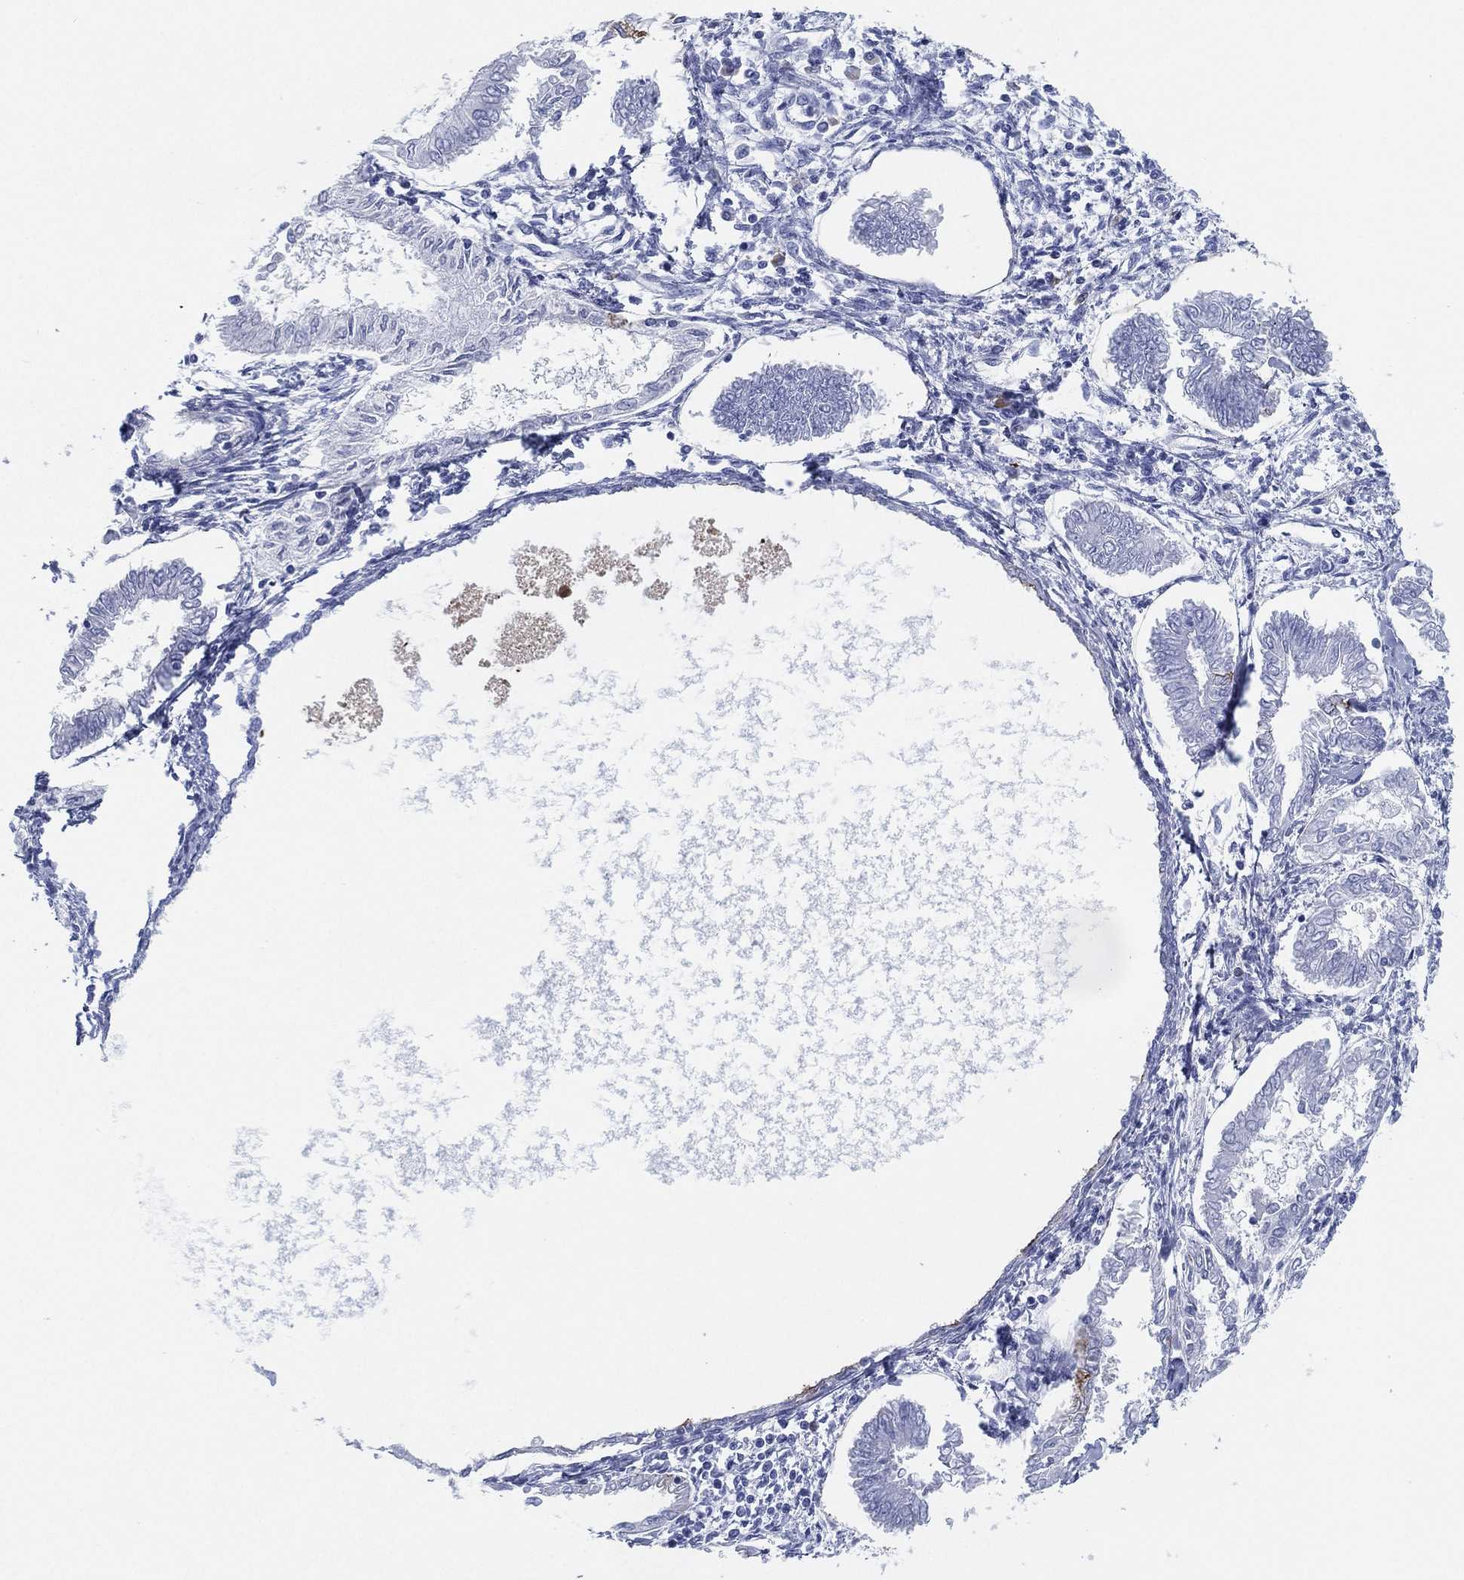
{"staining": {"intensity": "negative", "quantity": "none", "location": "none"}, "tissue": "endometrial cancer", "cell_type": "Tumor cells", "image_type": "cancer", "snomed": [{"axis": "morphology", "description": "Adenocarcinoma, NOS"}, {"axis": "topography", "description": "Endometrium"}], "caption": "Tumor cells are negative for protein expression in human adenocarcinoma (endometrial).", "gene": "CD79A", "patient": {"sex": "female", "age": 68}}